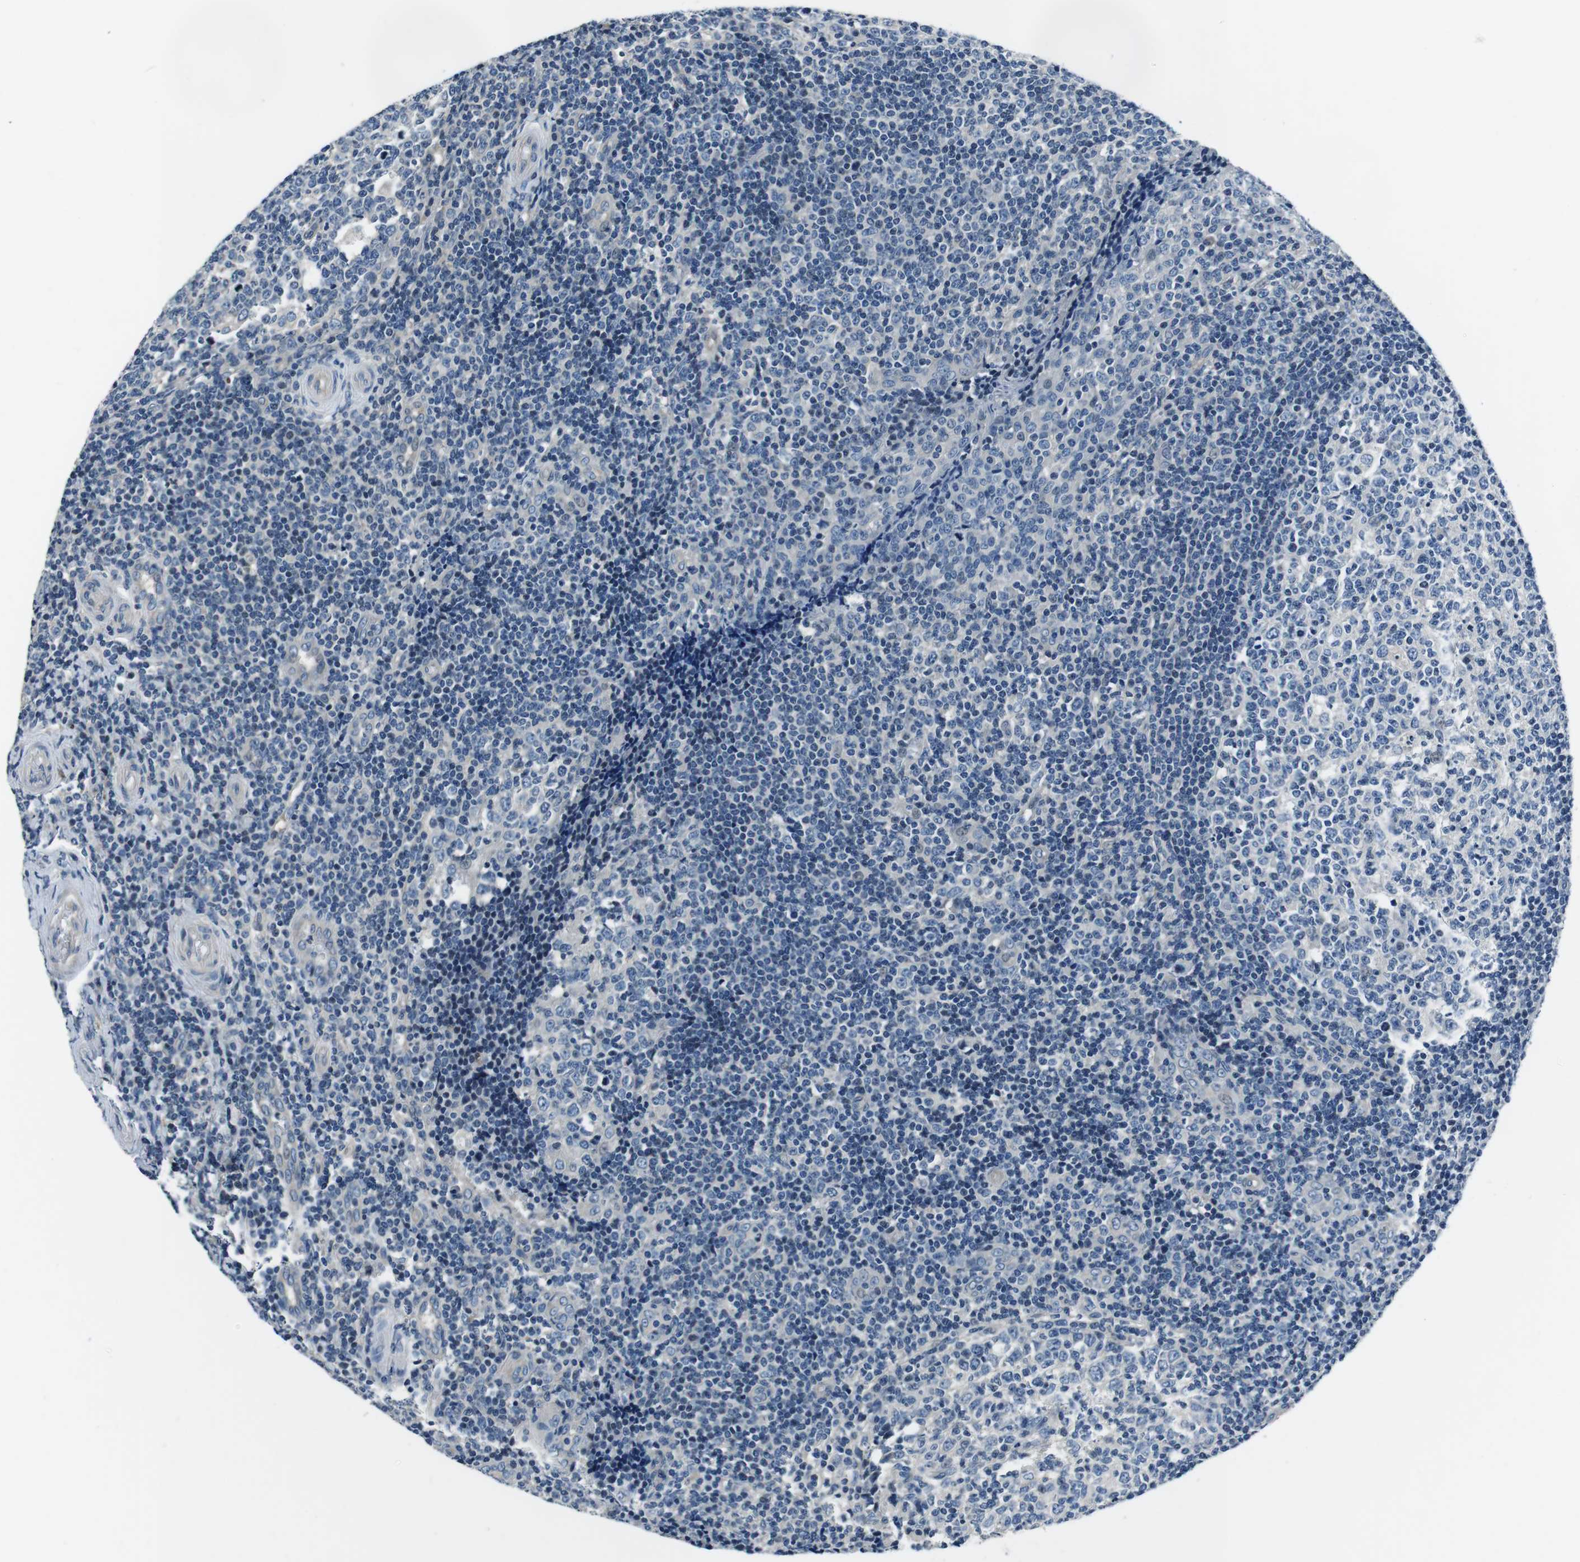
{"staining": {"intensity": "negative", "quantity": "none", "location": "none"}, "tissue": "tonsil", "cell_type": "Germinal center cells", "image_type": "normal", "snomed": [{"axis": "morphology", "description": "Normal tissue, NOS"}, {"axis": "topography", "description": "Tonsil"}], "caption": "This is a image of immunohistochemistry staining of normal tonsil, which shows no staining in germinal center cells.", "gene": "KCNJ5", "patient": {"sex": "female", "age": 19}}